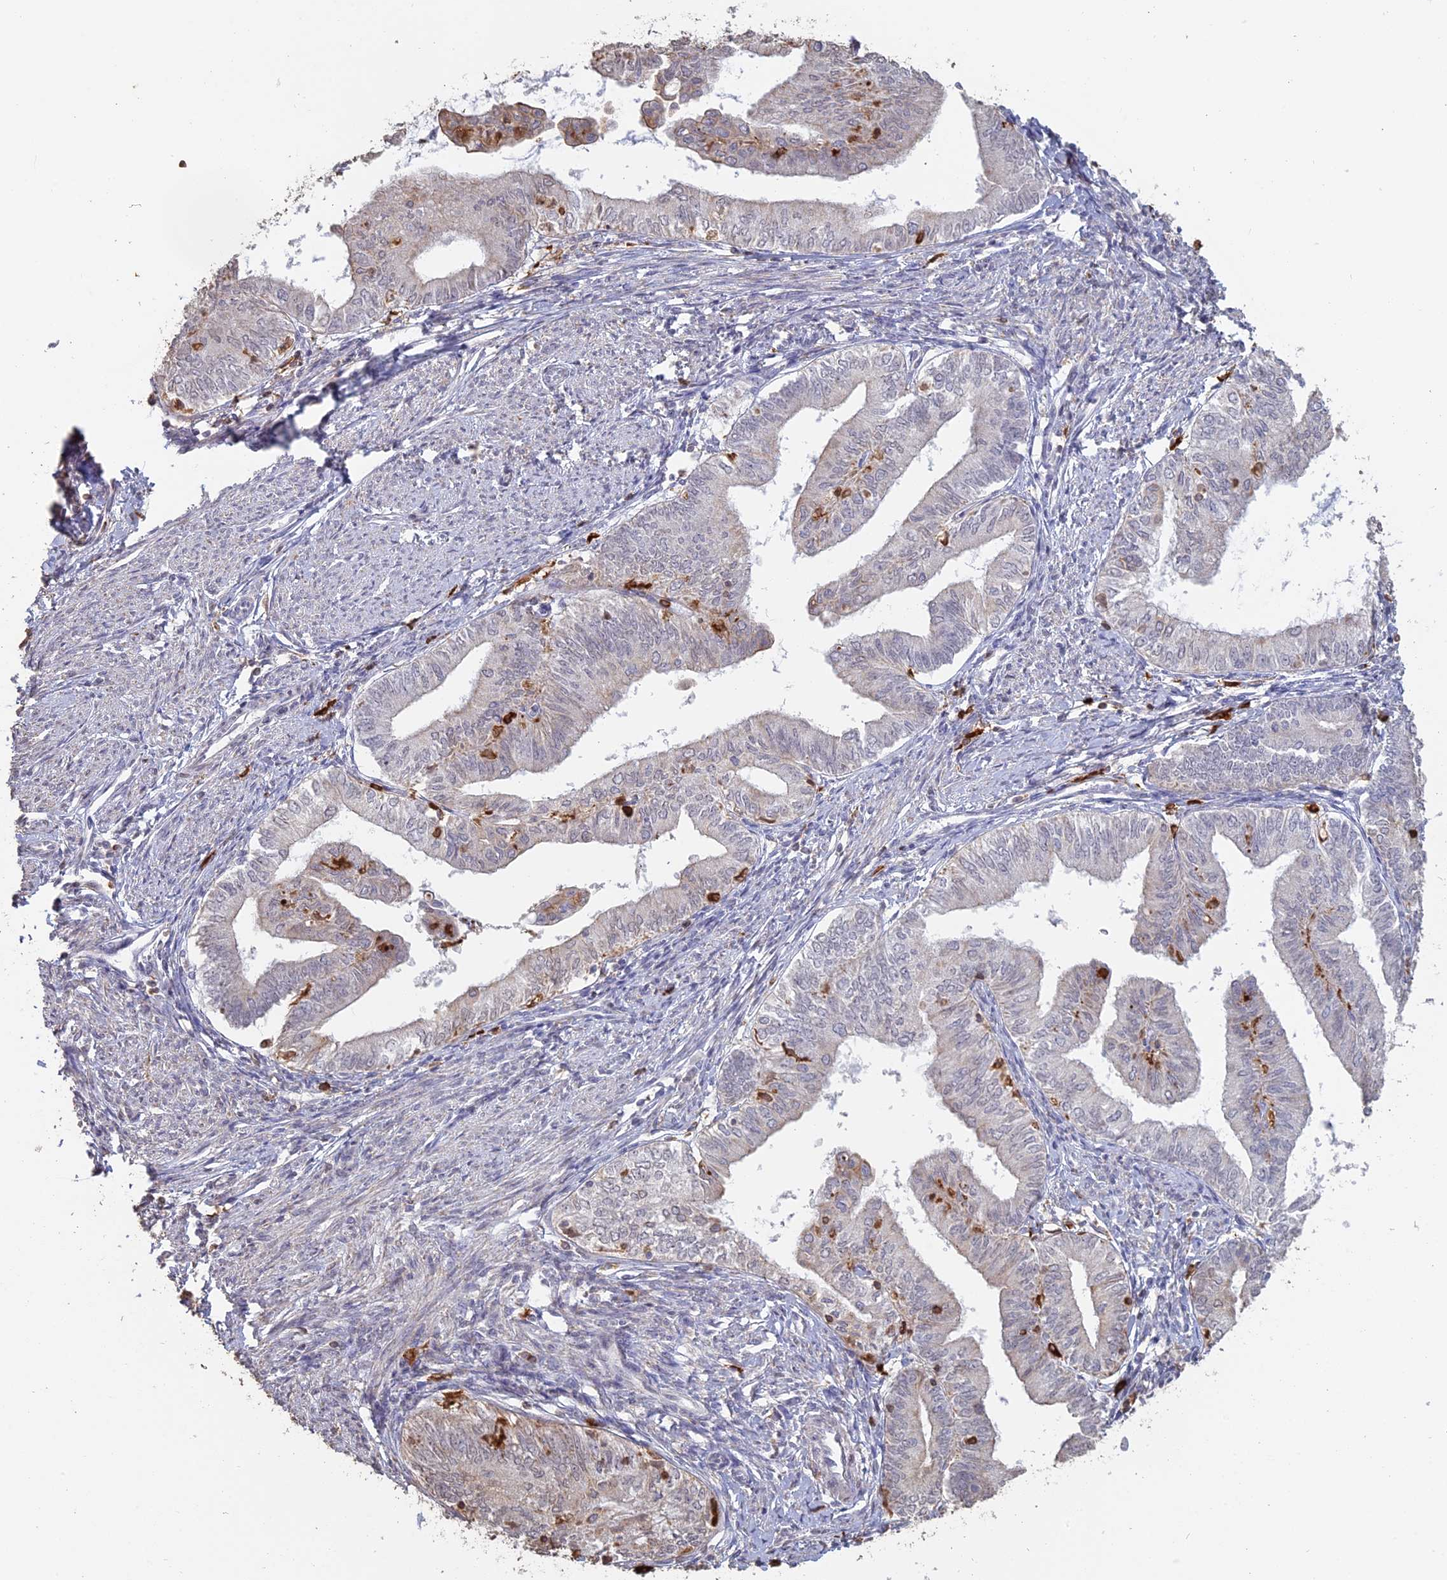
{"staining": {"intensity": "negative", "quantity": "none", "location": "none"}, "tissue": "endometrial cancer", "cell_type": "Tumor cells", "image_type": "cancer", "snomed": [{"axis": "morphology", "description": "Adenocarcinoma, NOS"}, {"axis": "topography", "description": "Endometrium"}], "caption": "The photomicrograph shows no significant expression in tumor cells of endometrial cancer (adenocarcinoma).", "gene": "APOBR", "patient": {"sex": "female", "age": 66}}